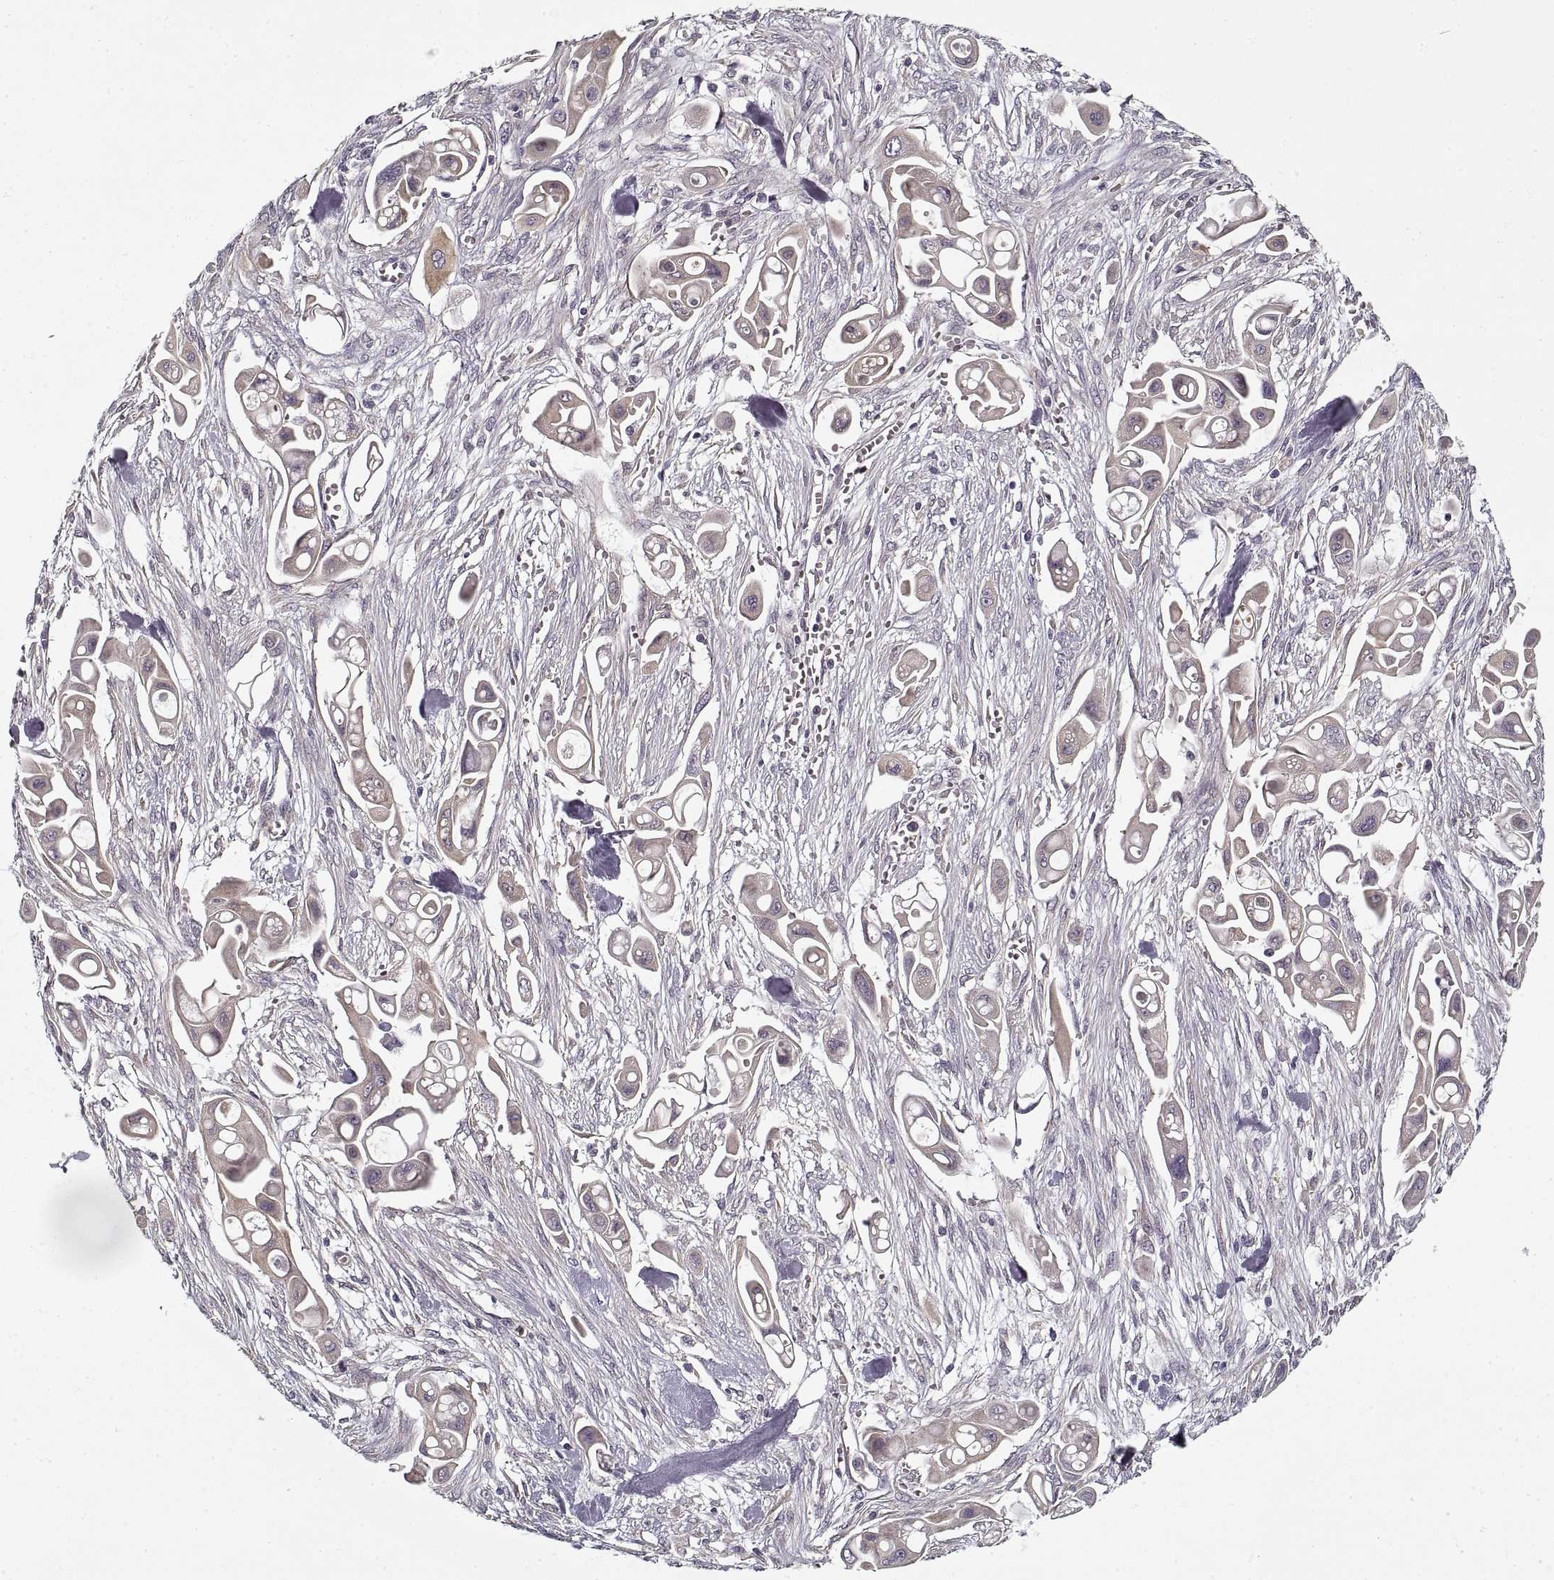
{"staining": {"intensity": "negative", "quantity": "none", "location": "none"}, "tissue": "pancreatic cancer", "cell_type": "Tumor cells", "image_type": "cancer", "snomed": [{"axis": "morphology", "description": "Adenocarcinoma, NOS"}, {"axis": "topography", "description": "Pancreas"}], "caption": "Protein analysis of pancreatic cancer (adenocarcinoma) reveals no significant expression in tumor cells.", "gene": "LAMB2", "patient": {"sex": "male", "age": 50}}